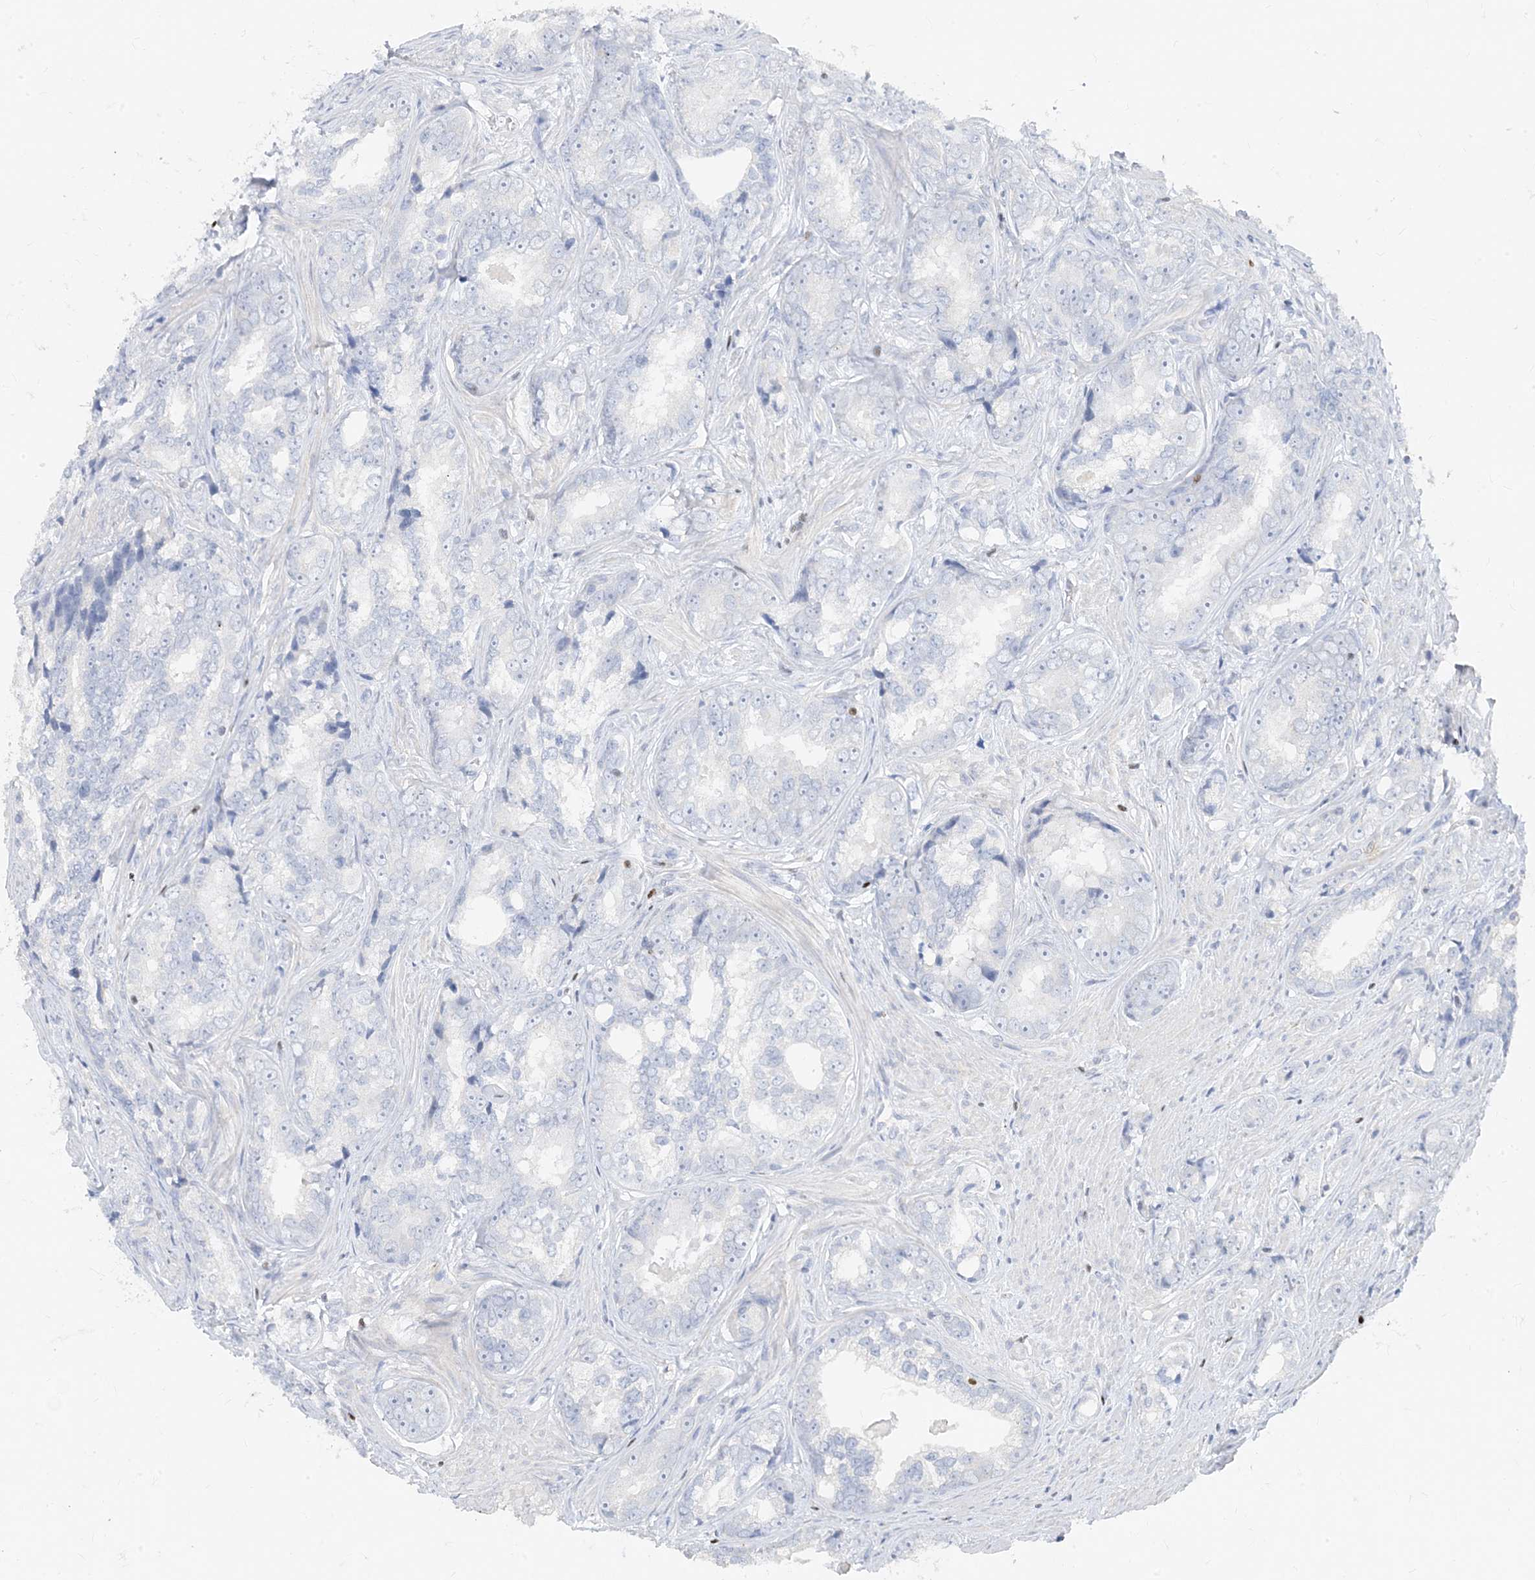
{"staining": {"intensity": "negative", "quantity": "none", "location": "none"}, "tissue": "prostate cancer", "cell_type": "Tumor cells", "image_type": "cancer", "snomed": [{"axis": "morphology", "description": "Adenocarcinoma, High grade"}, {"axis": "topography", "description": "Prostate"}], "caption": "Image shows no significant protein staining in tumor cells of prostate adenocarcinoma (high-grade). (Brightfield microscopy of DAB immunohistochemistry at high magnification).", "gene": "TBX21", "patient": {"sex": "male", "age": 66}}